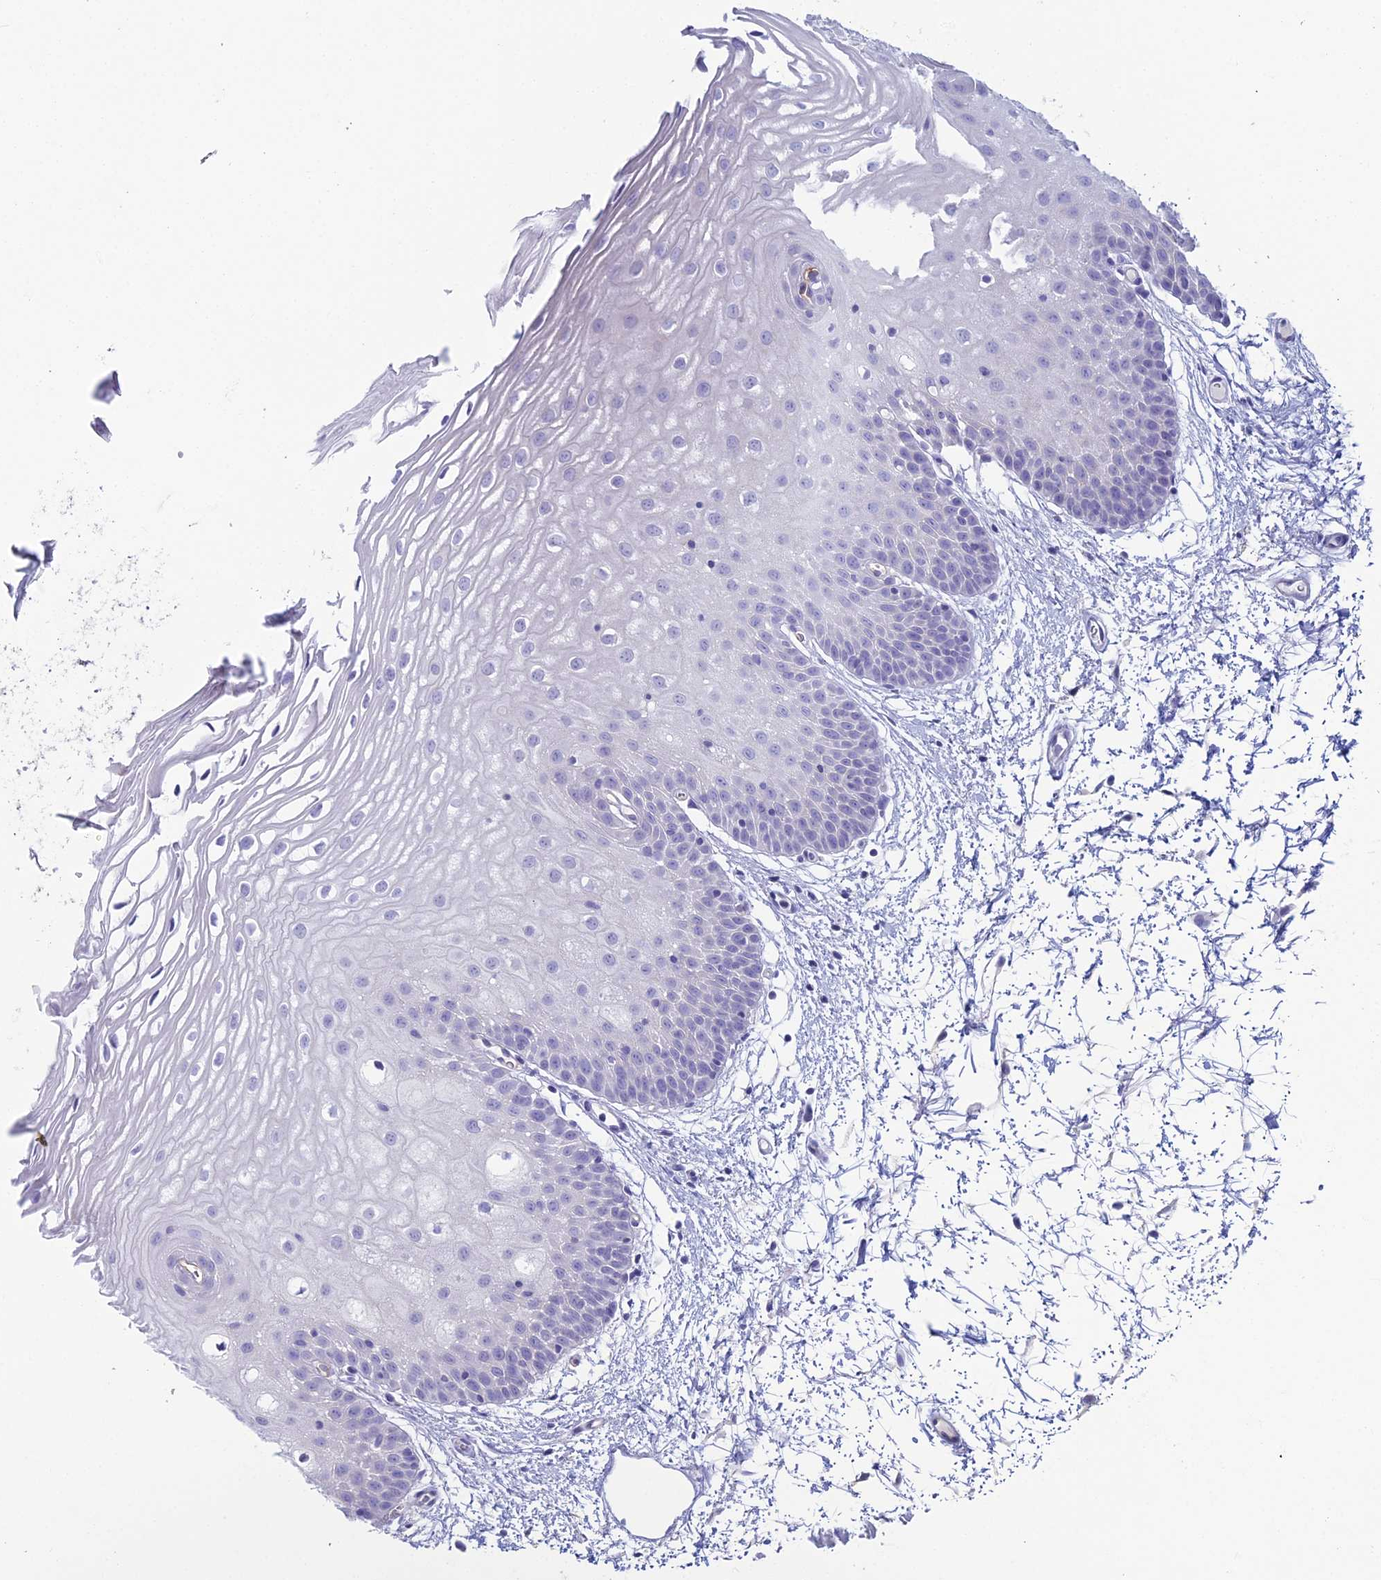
{"staining": {"intensity": "negative", "quantity": "none", "location": "none"}, "tissue": "oral mucosa", "cell_type": "Squamous epithelial cells", "image_type": "normal", "snomed": [{"axis": "morphology", "description": "Normal tissue, NOS"}, {"axis": "topography", "description": "Oral tissue"}, {"axis": "topography", "description": "Tounge, NOS"}], "caption": "Squamous epithelial cells are negative for protein expression in unremarkable human oral mucosa. Brightfield microscopy of immunohistochemistry stained with DAB (brown) and hematoxylin (blue), captured at high magnification.", "gene": "ACE", "patient": {"sex": "female", "age": 73}}